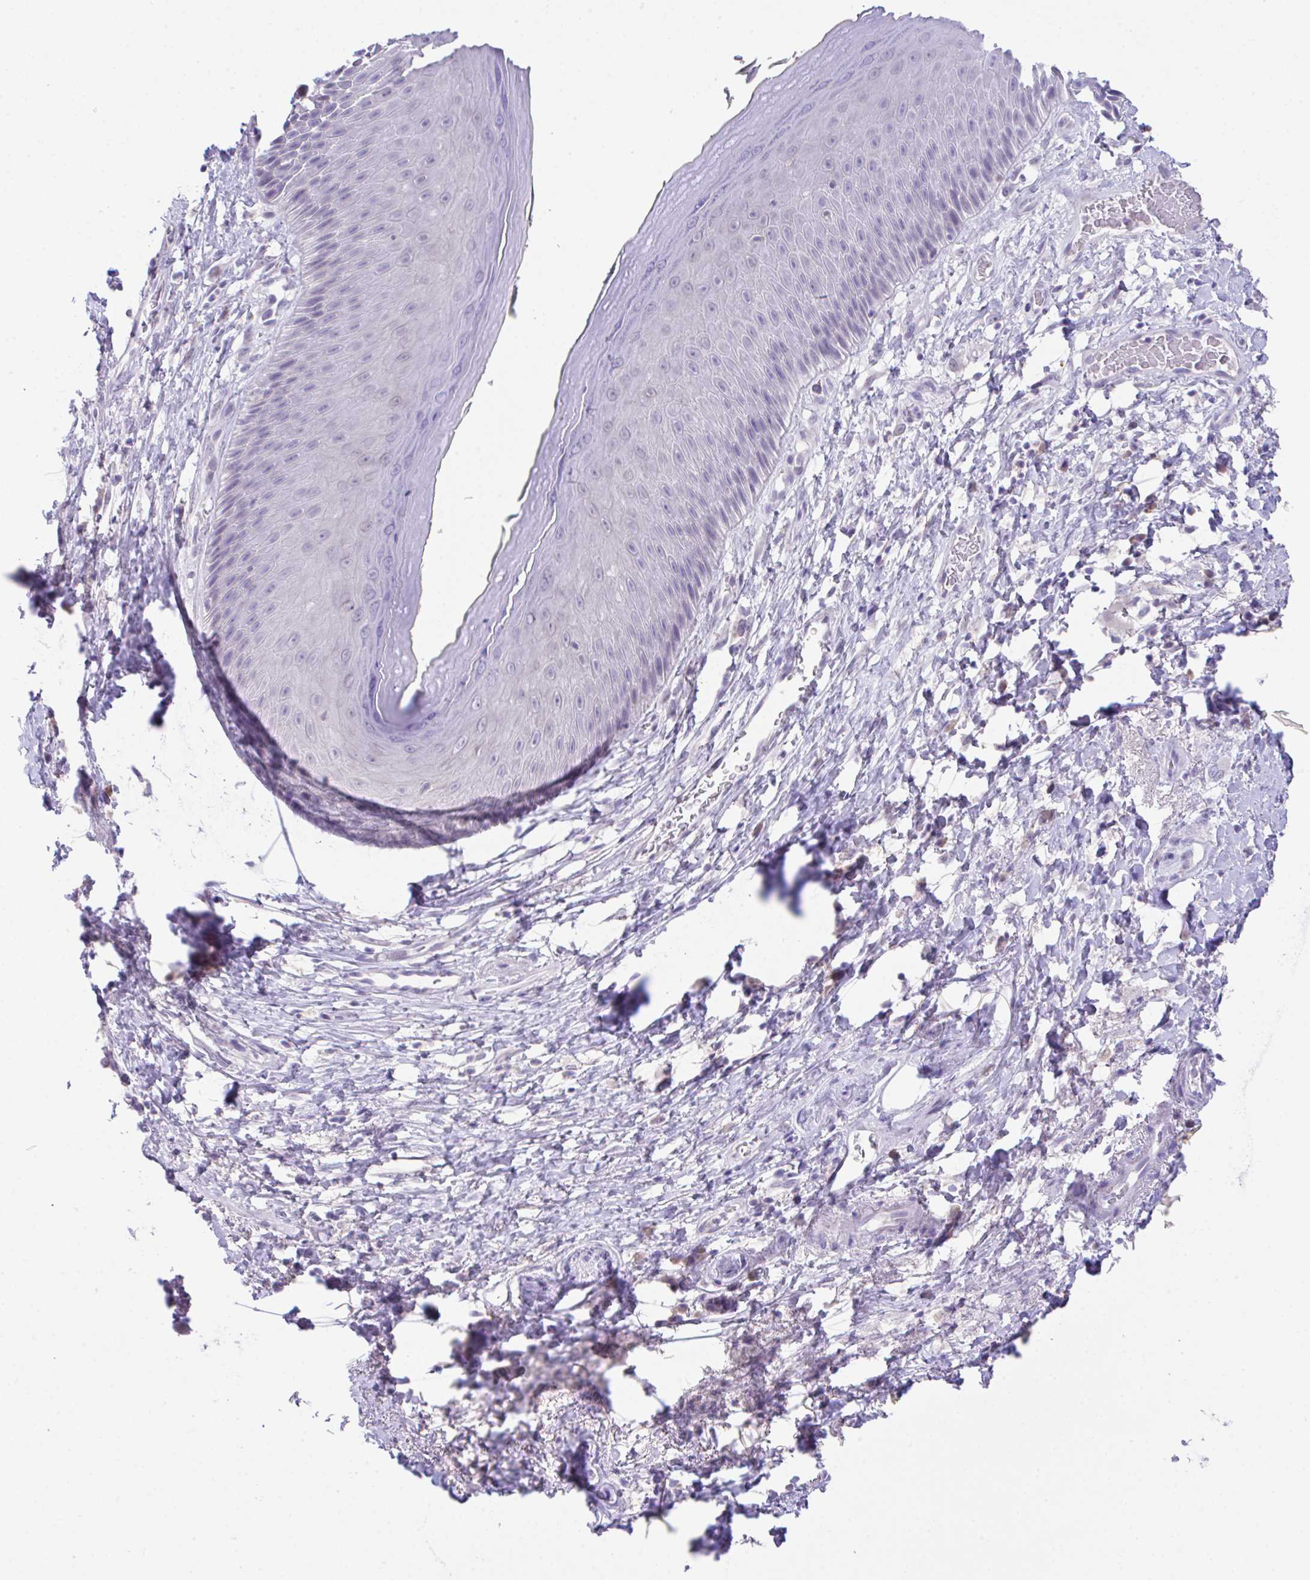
{"staining": {"intensity": "negative", "quantity": "none", "location": "none"}, "tissue": "skin", "cell_type": "Epidermal cells", "image_type": "normal", "snomed": [{"axis": "morphology", "description": "Normal tissue, NOS"}, {"axis": "topography", "description": "Anal"}], "caption": "Protein analysis of unremarkable skin exhibits no significant staining in epidermal cells. Brightfield microscopy of immunohistochemistry (IHC) stained with DAB (3,3'-diaminobenzidine) (brown) and hematoxylin (blue), captured at high magnification.", "gene": "HOXB4", "patient": {"sex": "male", "age": 78}}